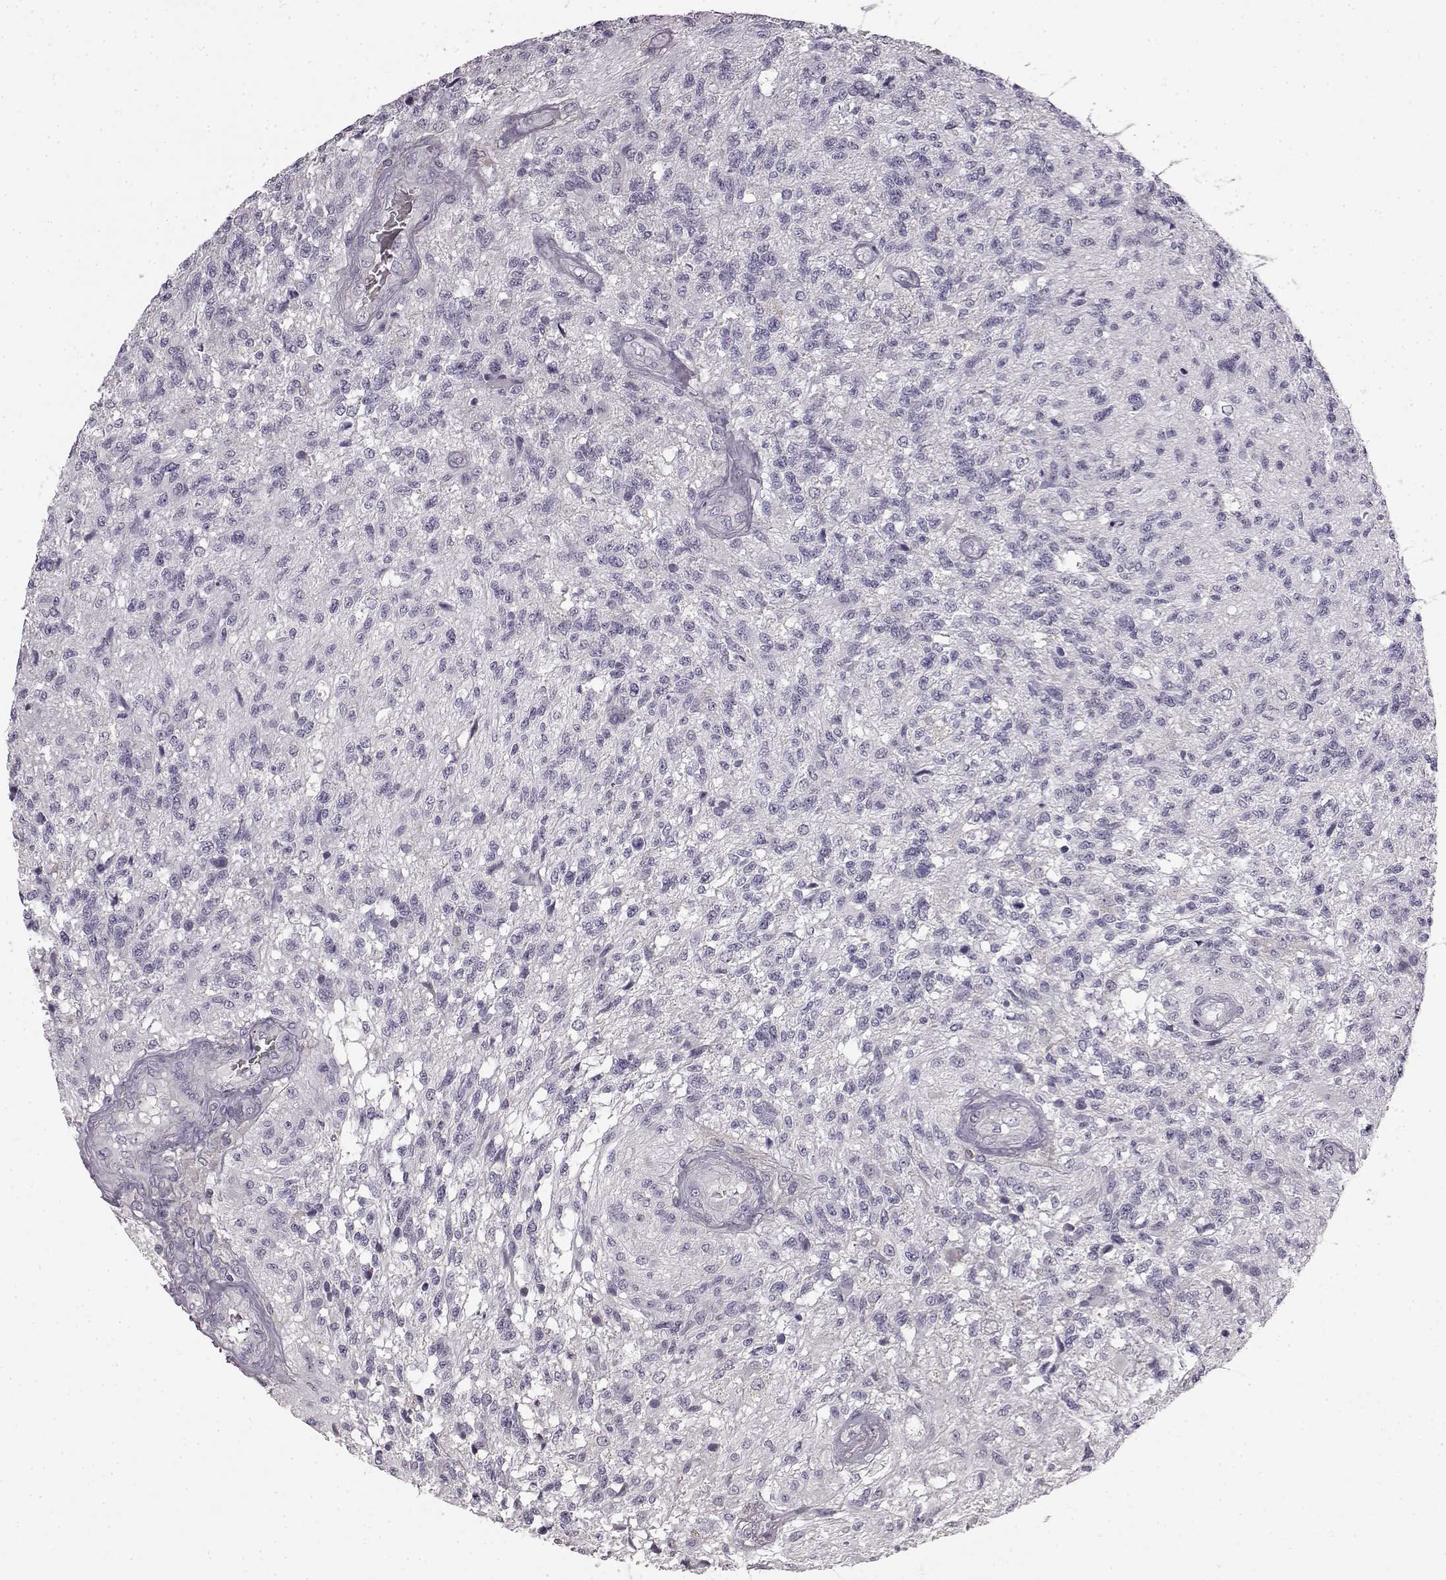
{"staining": {"intensity": "negative", "quantity": "none", "location": "none"}, "tissue": "glioma", "cell_type": "Tumor cells", "image_type": "cancer", "snomed": [{"axis": "morphology", "description": "Glioma, malignant, High grade"}, {"axis": "topography", "description": "Brain"}], "caption": "Photomicrograph shows no significant protein expression in tumor cells of malignant glioma (high-grade).", "gene": "KRT85", "patient": {"sex": "male", "age": 56}}